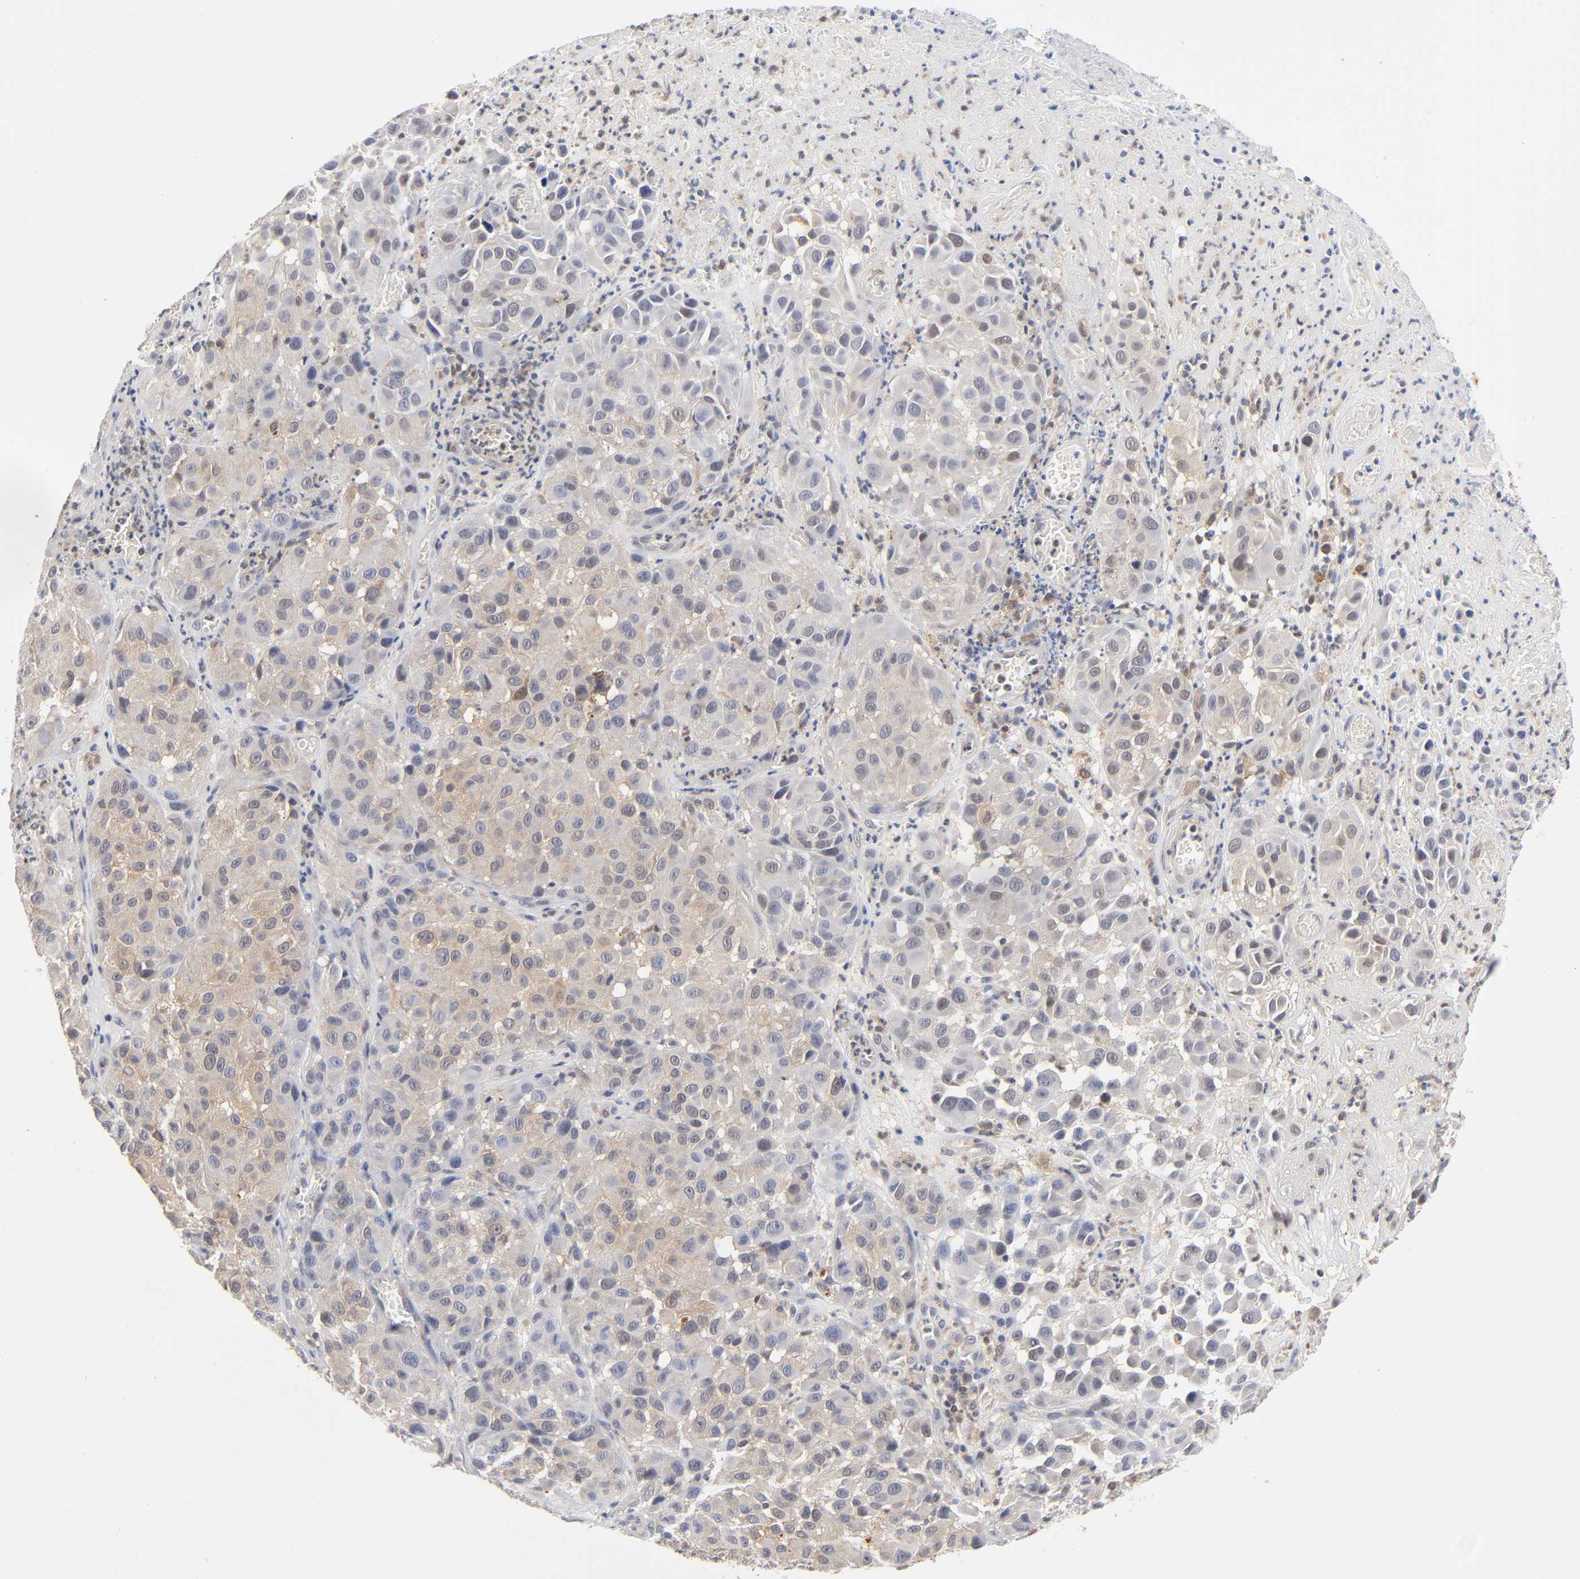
{"staining": {"intensity": "weak", "quantity": "<25%", "location": "cytoplasmic/membranous"}, "tissue": "melanoma", "cell_type": "Tumor cells", "image_type": "cancer", "snomed": [{"axis": "morphology", "description": "Malignant melanoma, NOS"}, {"axis": "topography", "description": "Skin"}], "caption": "This is an immunohistochemistry (IHC) photomicrograph of human malignant melanoma. There is no staining in tumor cells.", "gene": "DFFB", "patient": {"sex": "female", "age": 21}}